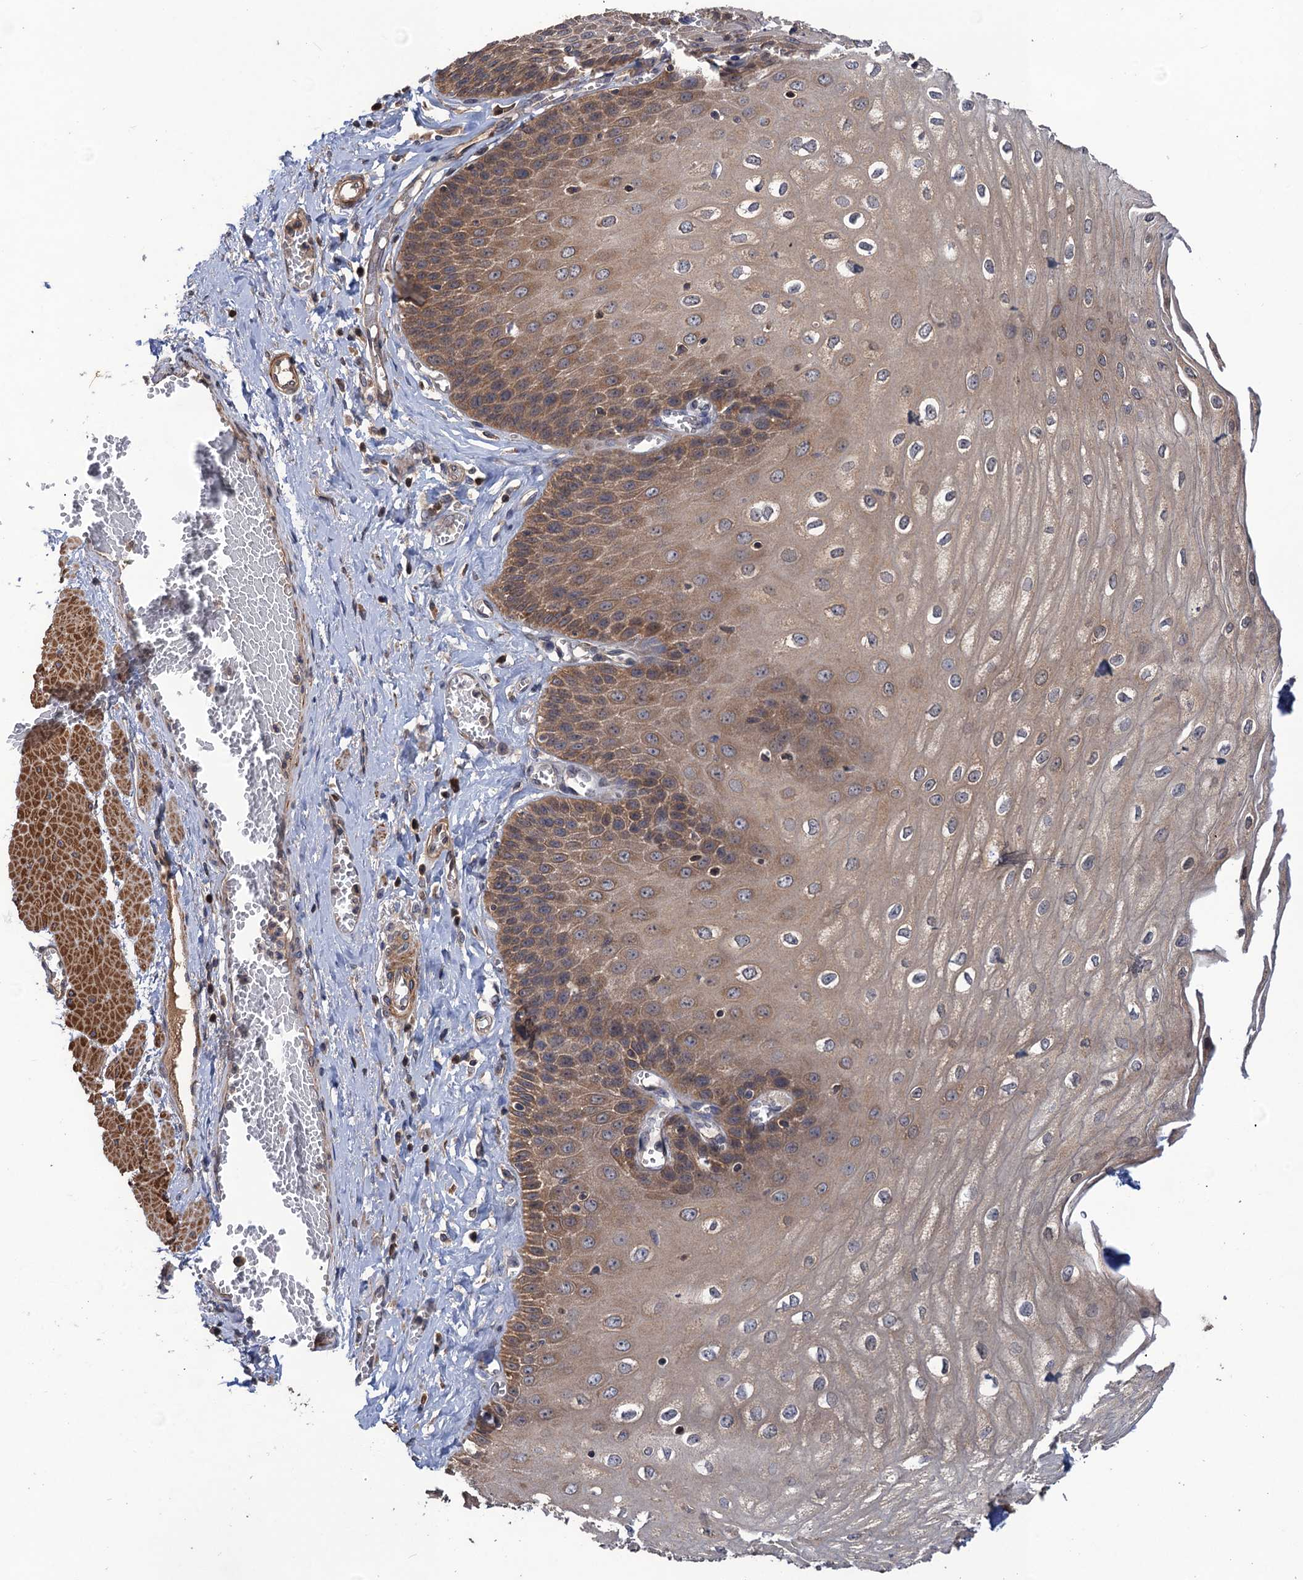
{"staining": {"intensity": "moderate", "quantity": "25%-75%", "location": "cytoplasmic/membranous"}, "tissue": "esophagus", "cell_type": "Squamous epithelial cells", "image_type": "normal", "snomed": [{"axis": "morphology", "description": "Normal tissue, NOS"}, {"axis": "topography", "description": "Esophagus"}], "caption": "The immunohistochemical stain shows moderate cytoplasmic/membranous staining in squamous epithelial cells of normal esophagus. The staining was performed using DAB (3,3'-diaminobenzidine) to visualize the protein expression in brown, while the nuclei were stained in blue with hematoxylin (Magnification: 20x).", "gene": "DGKA", "patient": {"sex": "male", "age": 60}}